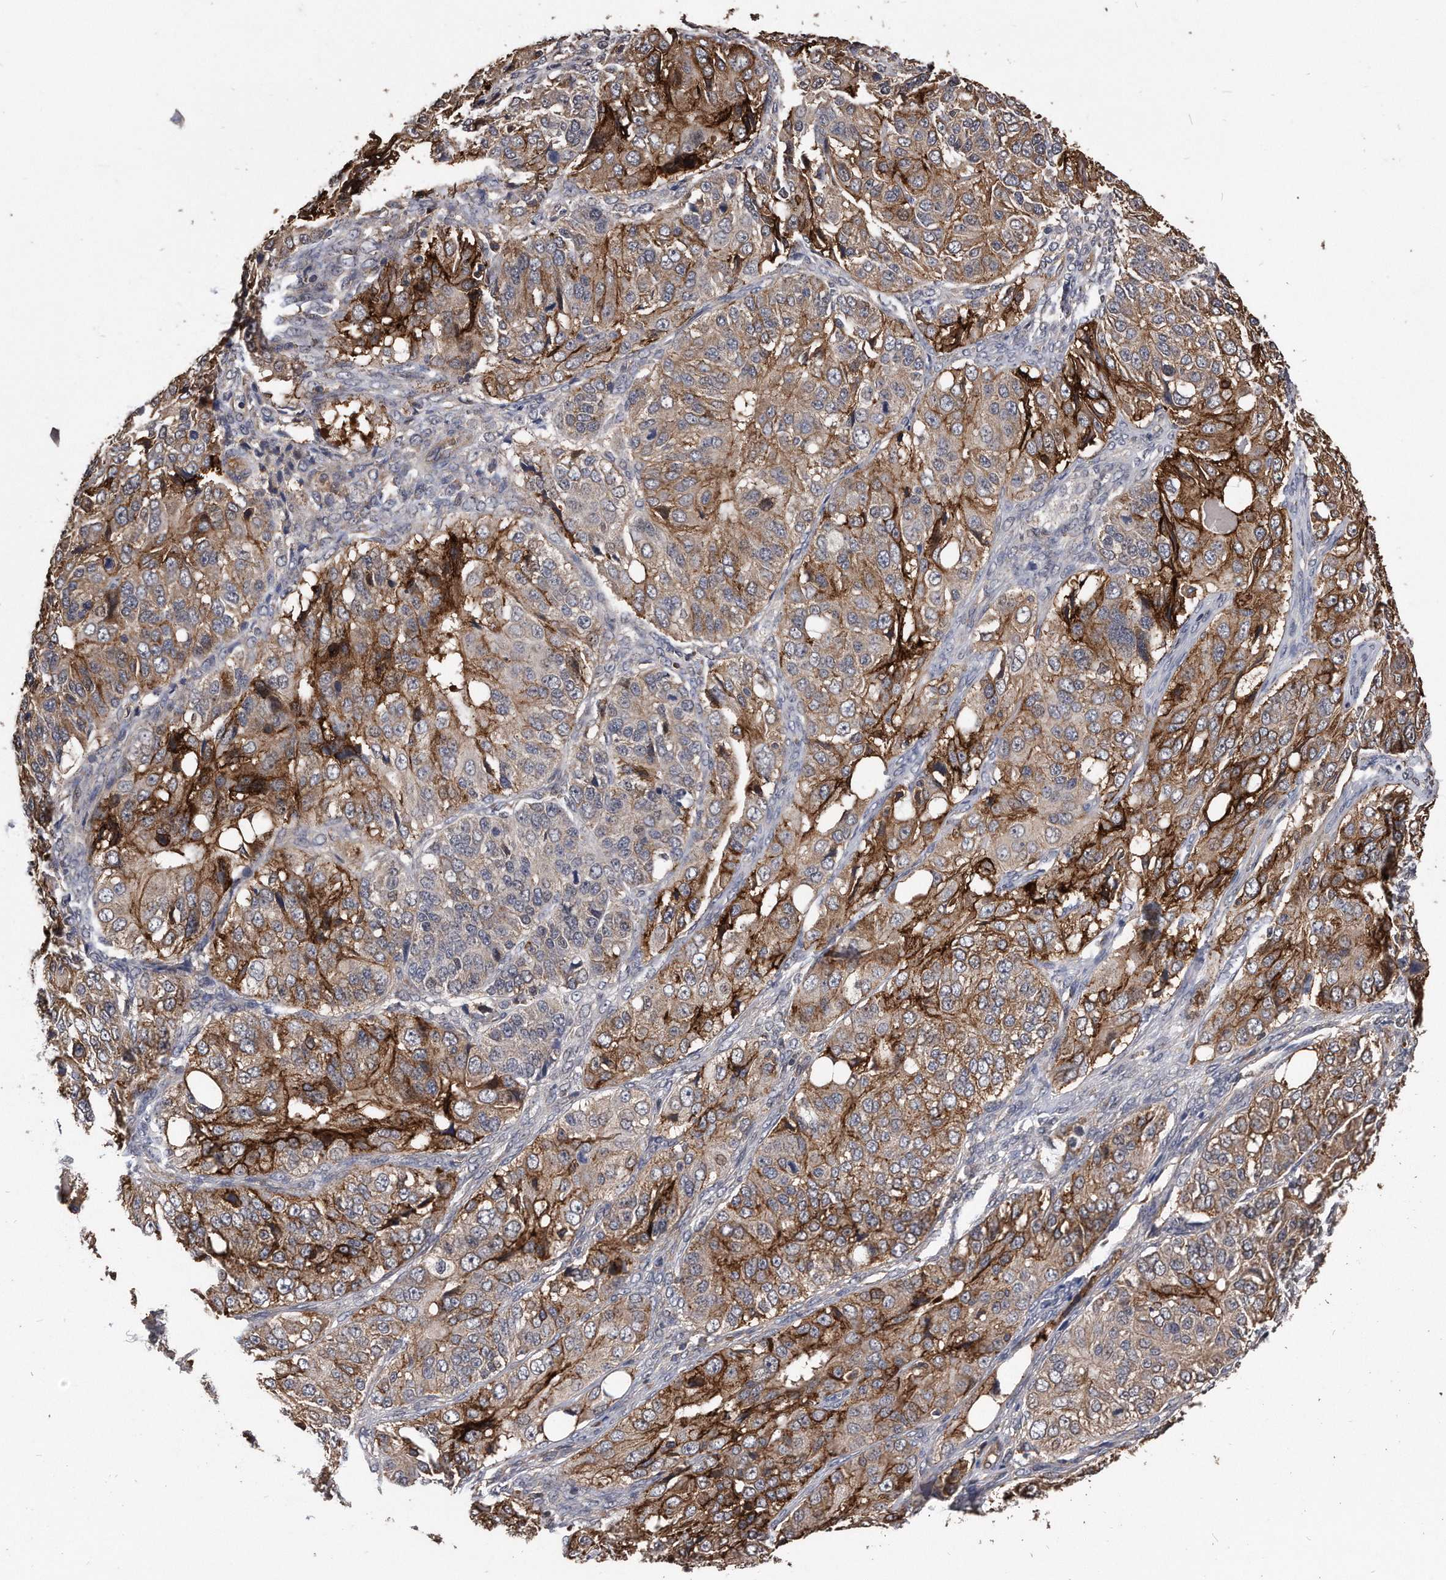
{"staining": {"intensity": "strong", "quantity": ">75%", "location": "cytoplasmic/membranous"}, "tissue": "ovarian cancer", "cell_type": "Tumor cells", "image_type": "cancer", "snomed": [{"axis": "morphology", "description": "Carcinoma, endometroid"}, {"axis": "topography", "description": "Ovary"}], "caption": "Human ovarian endometroid carcinoma stained with a protein marker demonstrates strong staining in tumor cells.", "gene": "IL20RA", "patient": {"sex": "female", "age": 51}}